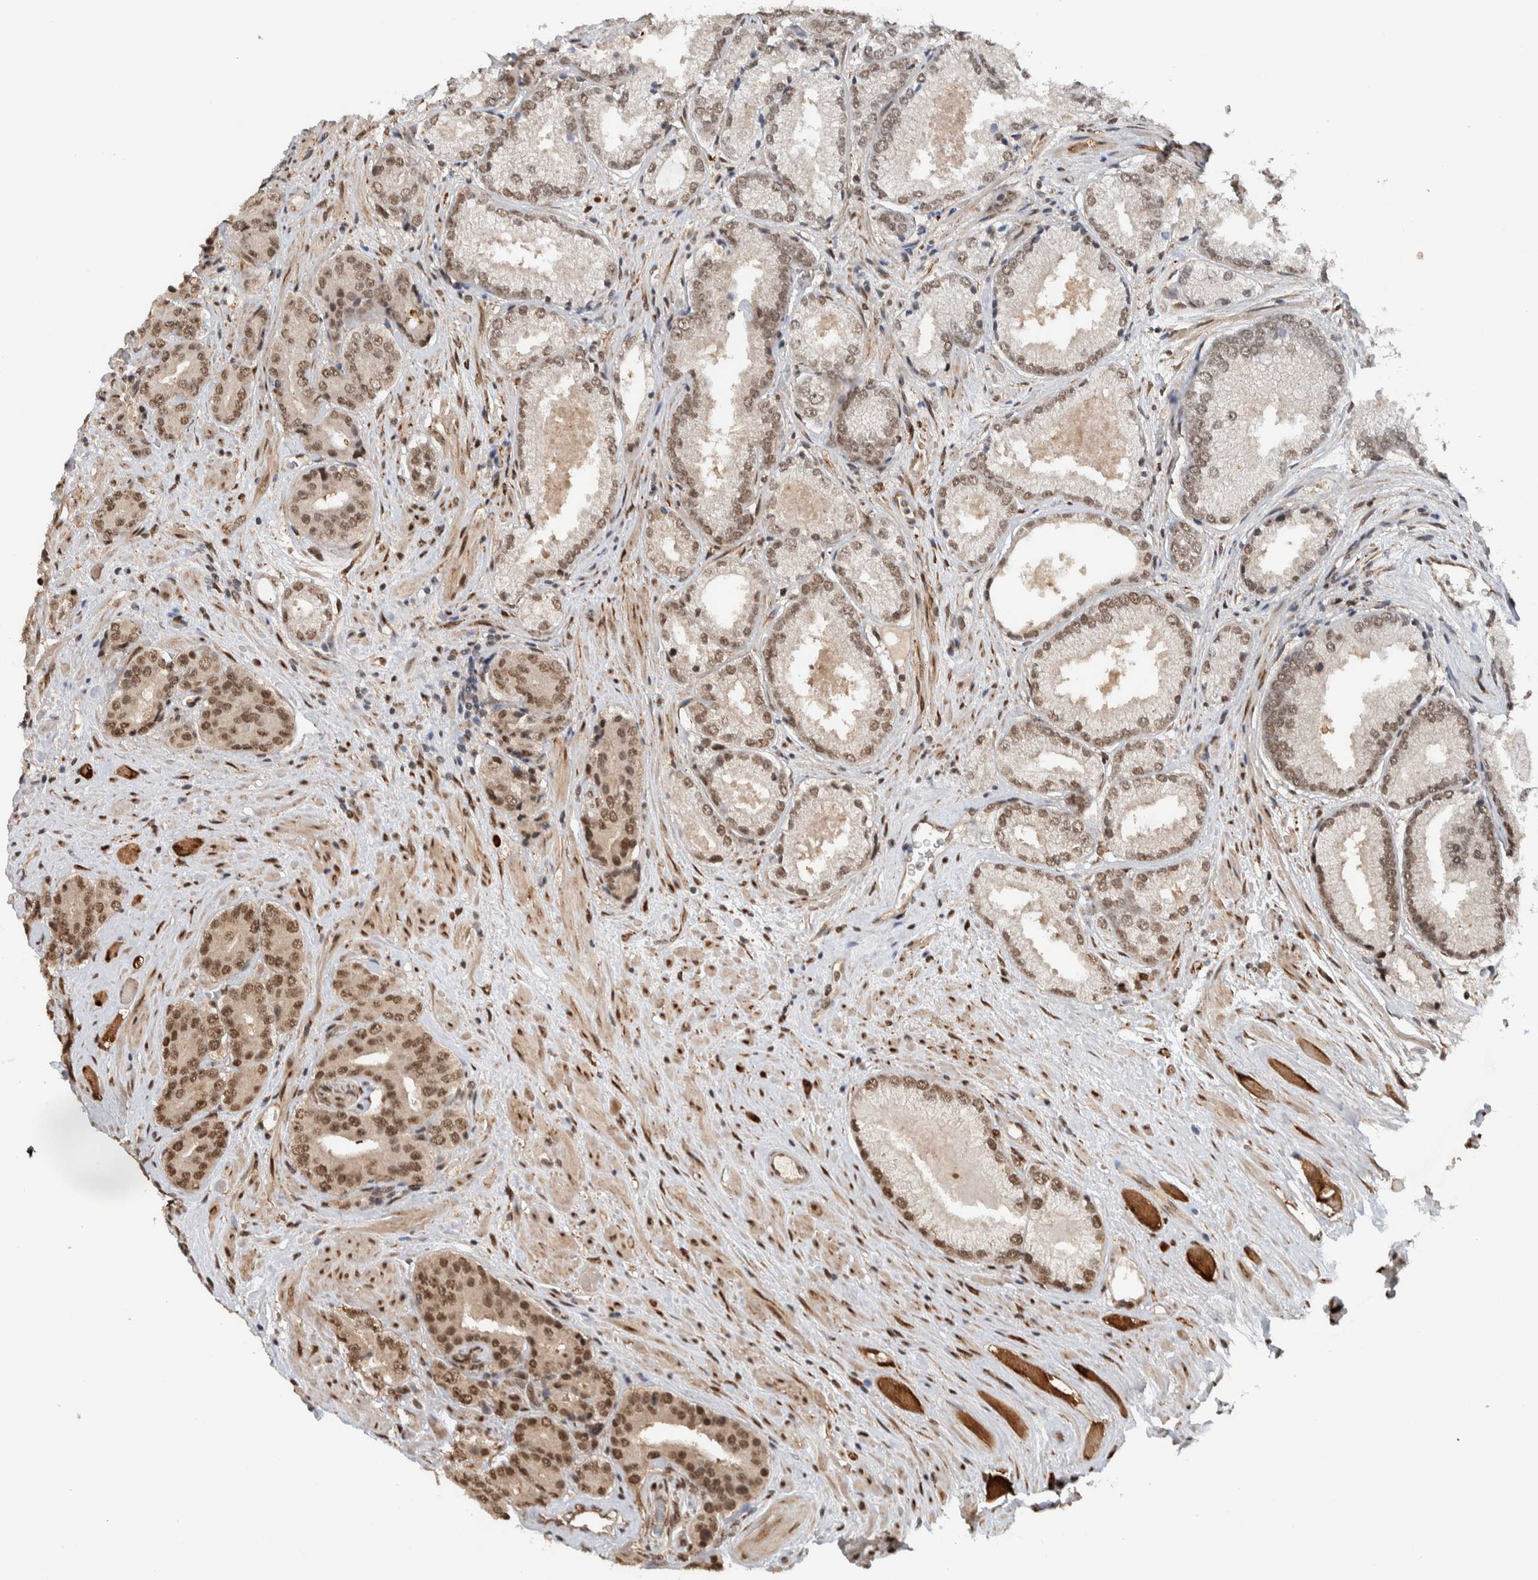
{"staining": {"intensity": "moderate", "quantity": ">75%", "location": "nuclear"}, "tissue": "prostate cancer", "cell_type": "Tumor cells", "image_type": "cancer", "snomed": [{"axis": "morphology", "description": "Adenocarcinoma, High grade"}, {"axis": "topography", "description": "Prostate"}], "caption": "A medium amount of moderate nuclear positivity is seen in approximately >75% of tumor cells in prostate adenocarcinoma (high-grade) tissue. The protein of interest is stained brown, and the nuclei are stained in blue (DAB (3,3'-diaminobenzidine) IHC with brightfield microscopy, high magnification).", "gene": "TNRC18", "patient": {"sex": "male", "age": 71}}